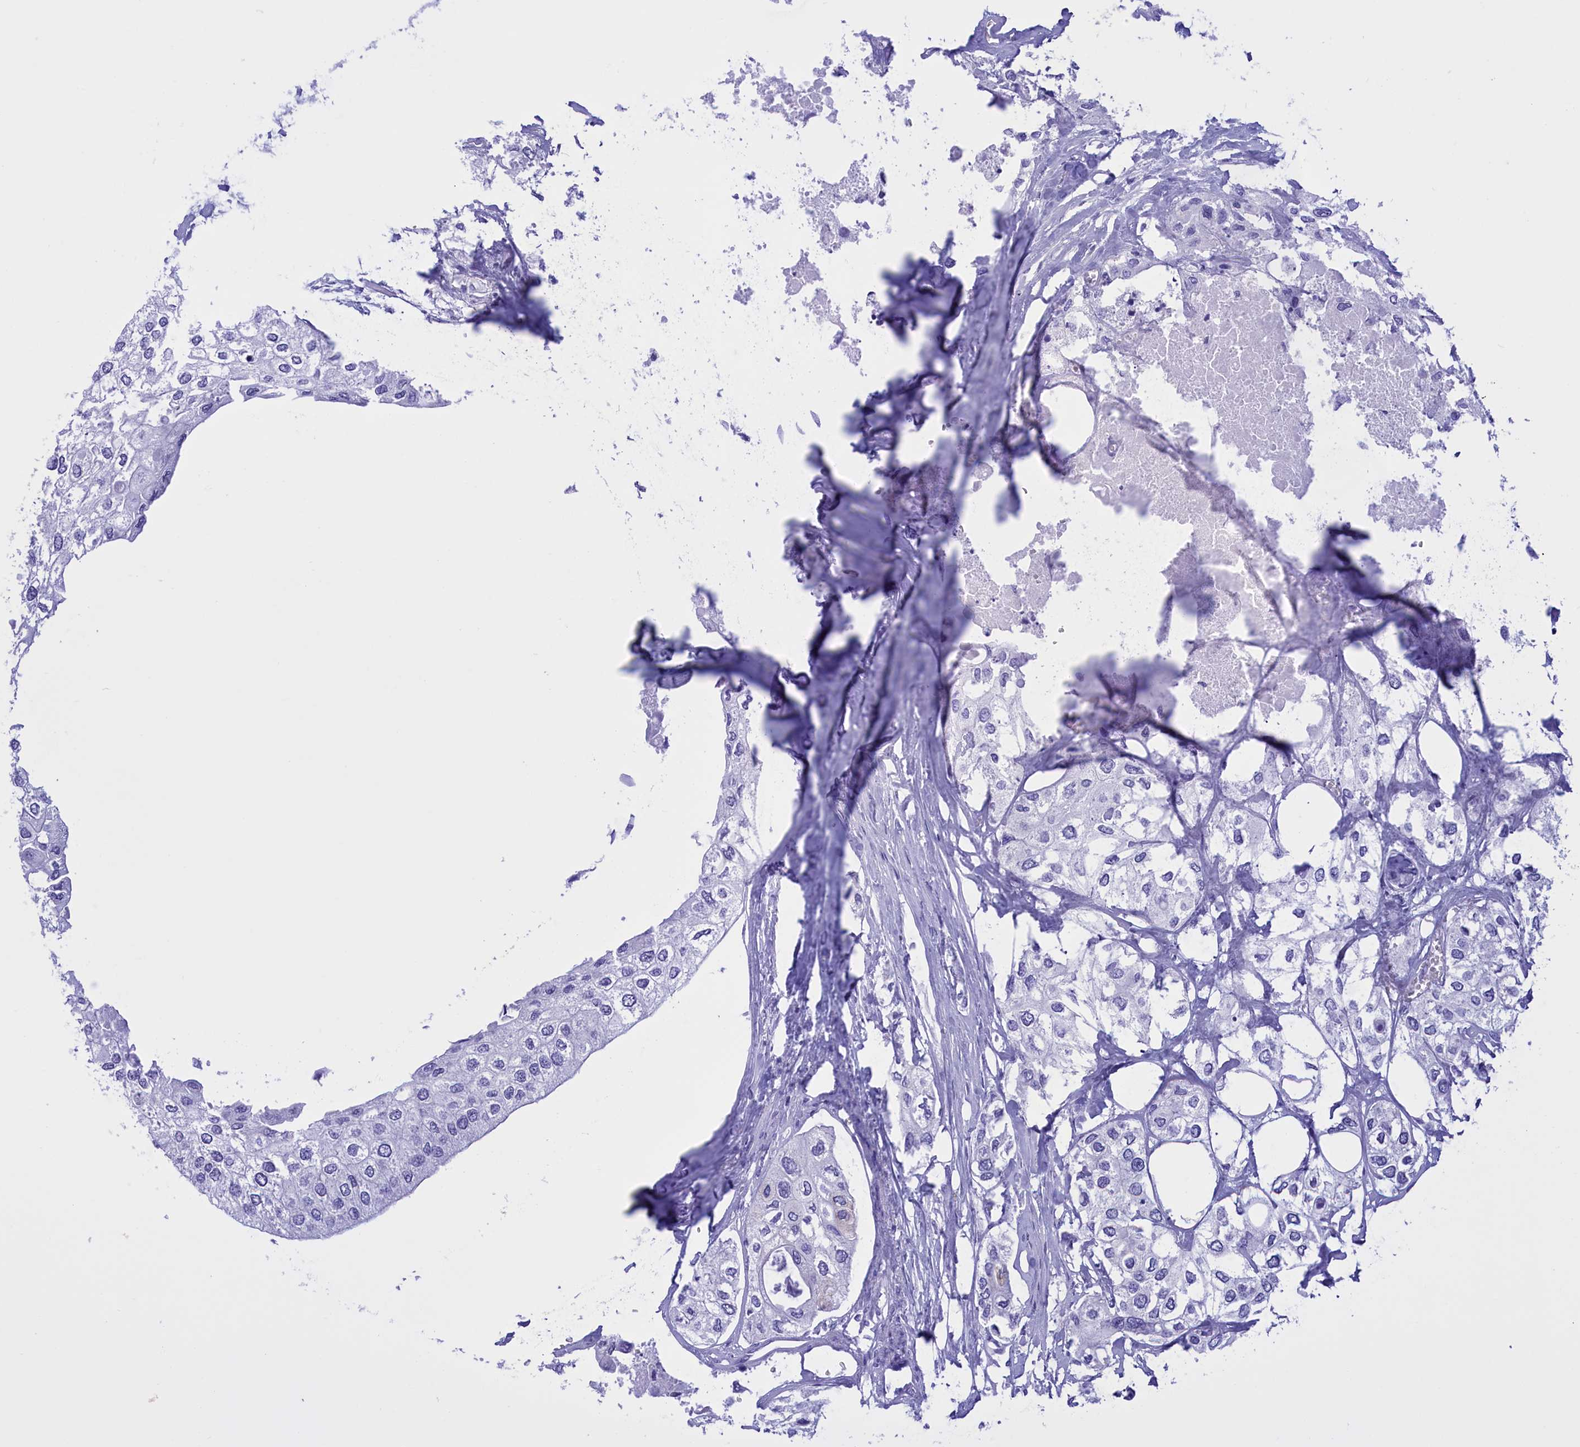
{"staining": {"intensity": "negative", "quantity": "none", "location": "none"}, "tissue": "urothelial cancer", "cell_type": "Tumor cells", "image_type": "cancer", "snomed": [{"axis": "morphology", "description": "Urothelial carcinoma, High grade"}, {"axis": "topography", "description": "Urinary bladder"}], "caption": "The histopathology image demonstrates no significant positivity in tumor cells of high-grade urothelial carcinoma.", "gene": "BRI3", "patient": {"sex": "male", "age": 64}}